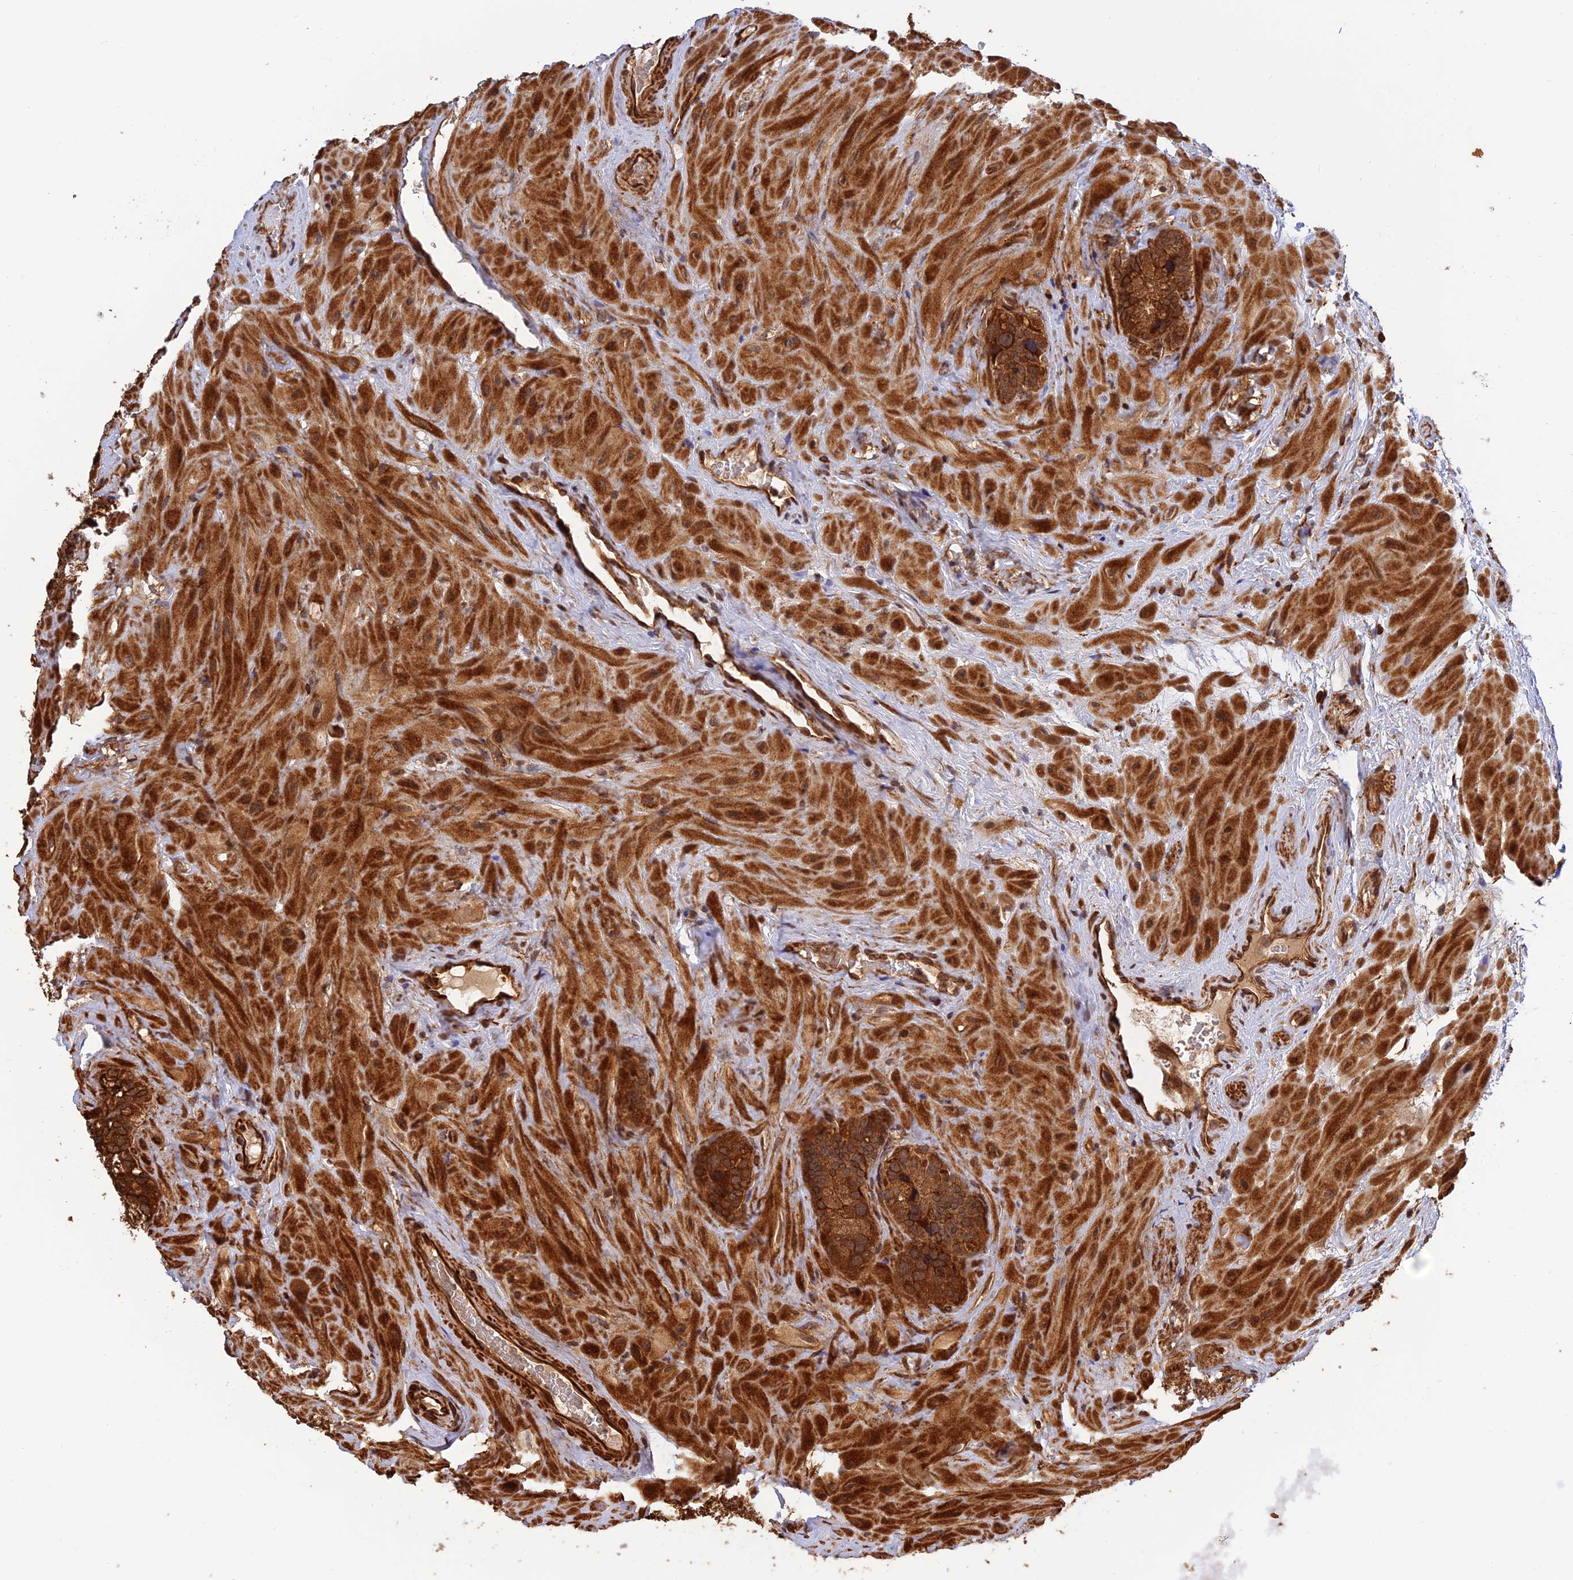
{"staining": {"intensity": "strong", "quantity": ">75%", "location": "cytoplasmic/membranous"}, "tissue": "seminal vesicle", "cell_type": "Glandular cells", "image_type": "normal", "snomed": [{"axis": "morphology", "description": "Normal tissue, NOS"}, {"axis": "topography", "description": "Prostate"}, {"axis": "topography", "description": "Seminal veicle"}], "caption": "IHC image of normal seminal vesicle: seminal vesicle stained using immunohistochemistry (IHC) shows high levels of strong protein expression localized specifically in the cytoplasmic/membranous of glandular cells, appearing as a cytoplasmic/membranous brown color.", "gene": "CREBL2", "patient": {"sex": "male", "age": 68}}